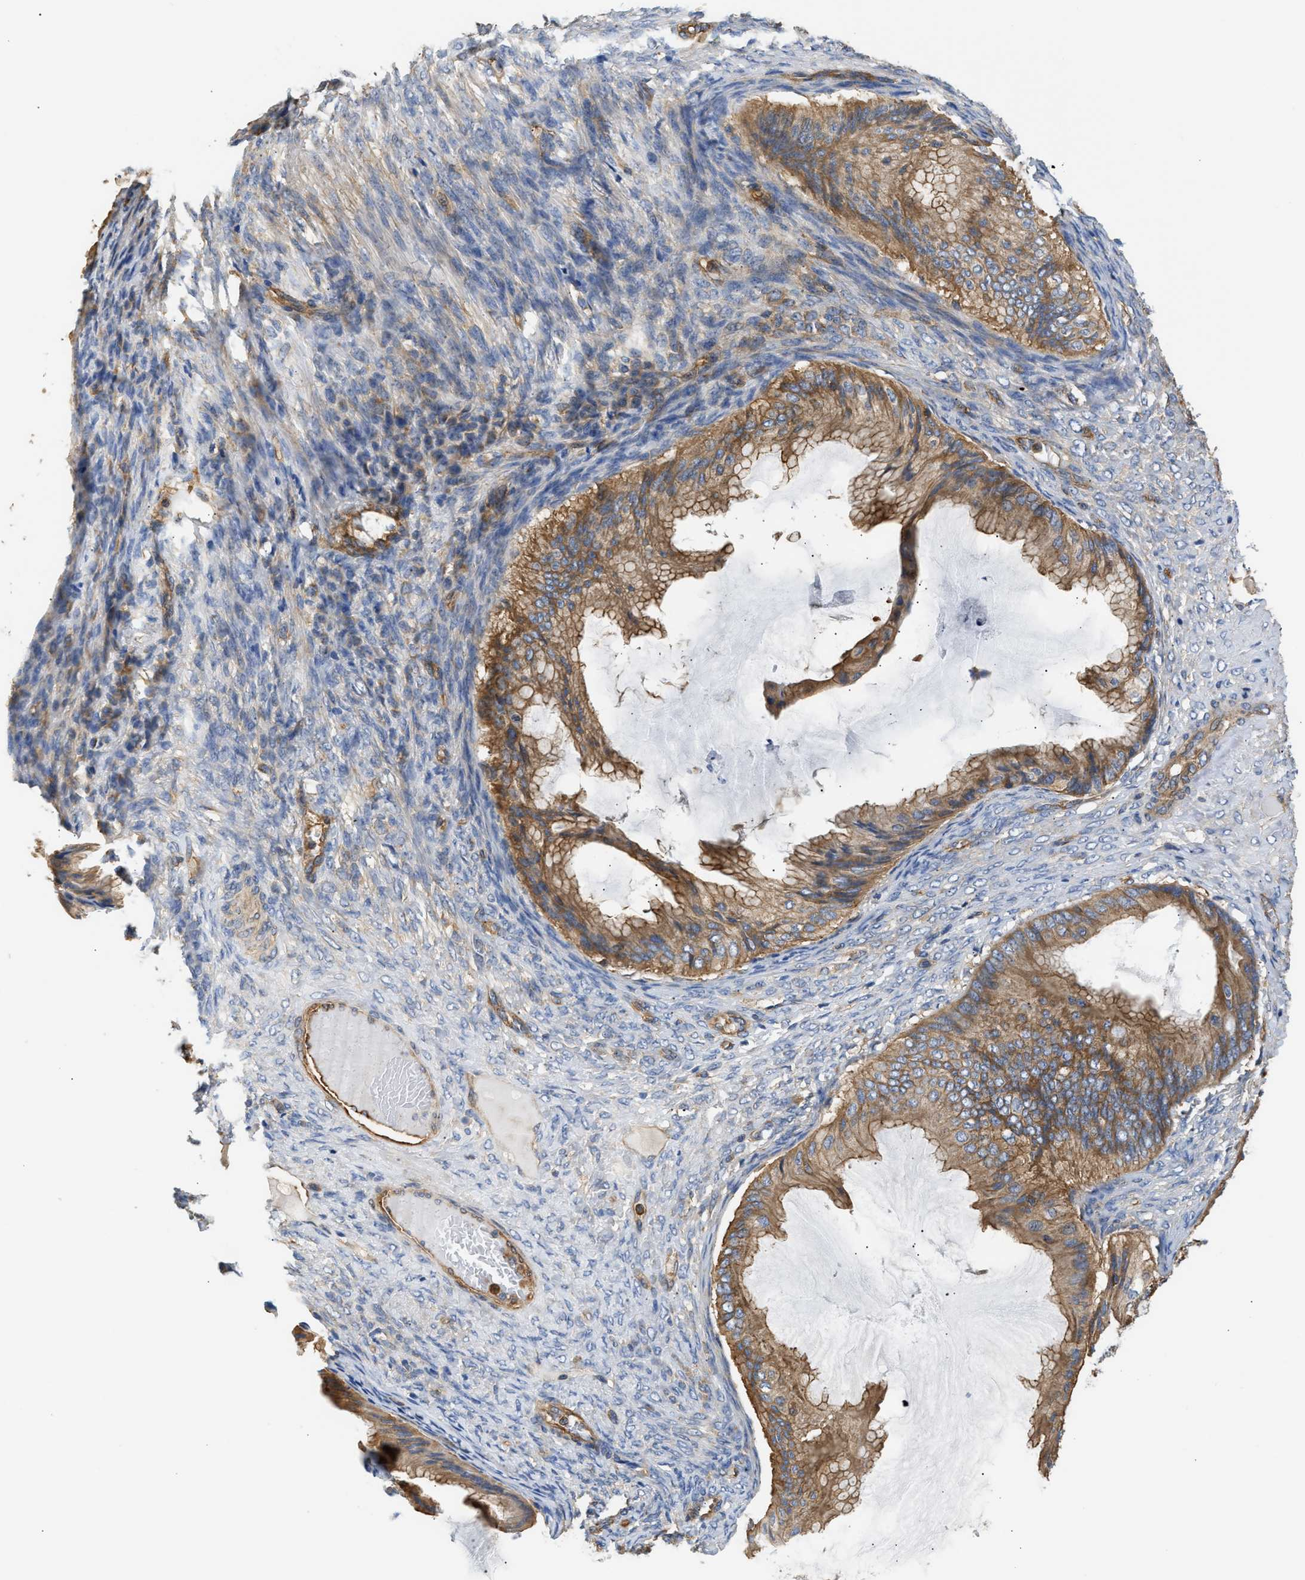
{"staining": {"intensity": "moderate", "quantity": ">75%", "location": "cytoplasmic/membranous"}, "tissue": "ovarian cancer", "cell_type": "Tumor cells", "image_type": "cancer", "snomed": [{"axis": "morphology", "description": "Cystadenocarcinoma, mucinous, NOS"}, {"axis": "topography", "description": "Ovary"}], "caption": "Ovarian cancer stained with a protein marker demonstrates moderate staining in tumor cells.", "gene": "SAMD9L", "patient": {"sex": "female", "age": 61}}